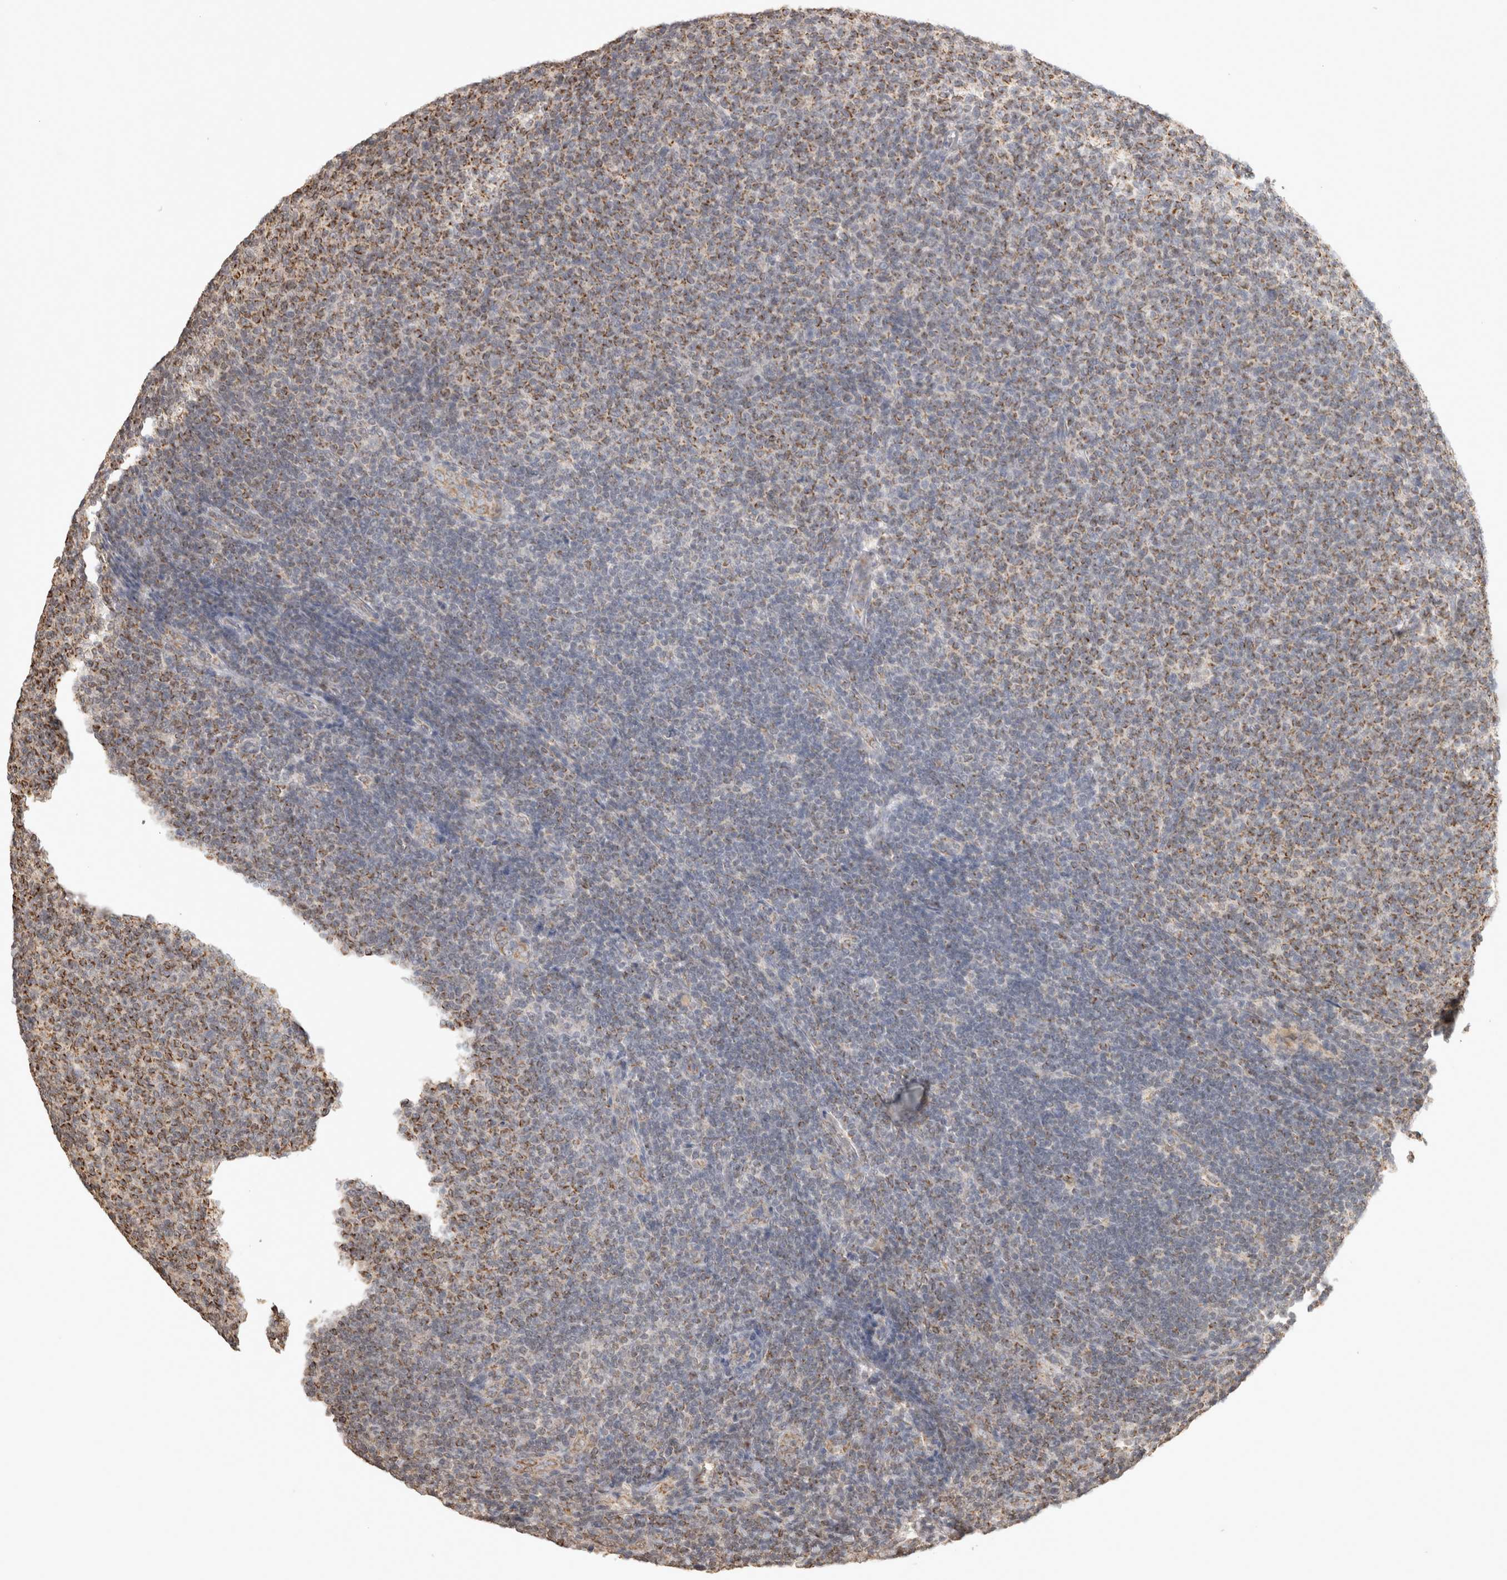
{"staining": {"intensity": "moderate", "quantity": "25%-75%", "location": "cytoplasmic/membranous"}, "tissue": "lymphoma", "cell_type": "Tumor cells", "image_type": "cancer", "snomed": [{"axis": "morphology", "description": "Malignant lymphoma, non-Hodgkin's type, Low grade"}, {"axis": "topography", "description": "Lymph node"}], "caption": "Malignant lymphoma, non-Hodgkin's type (low-grade) stained with IHC shows moderate cytoplasmic/membranous positivity in approximately 25%-75% of tumor cells.", "gene": "BNIP3L", "patient": {"sex": "male", "age": 66}}